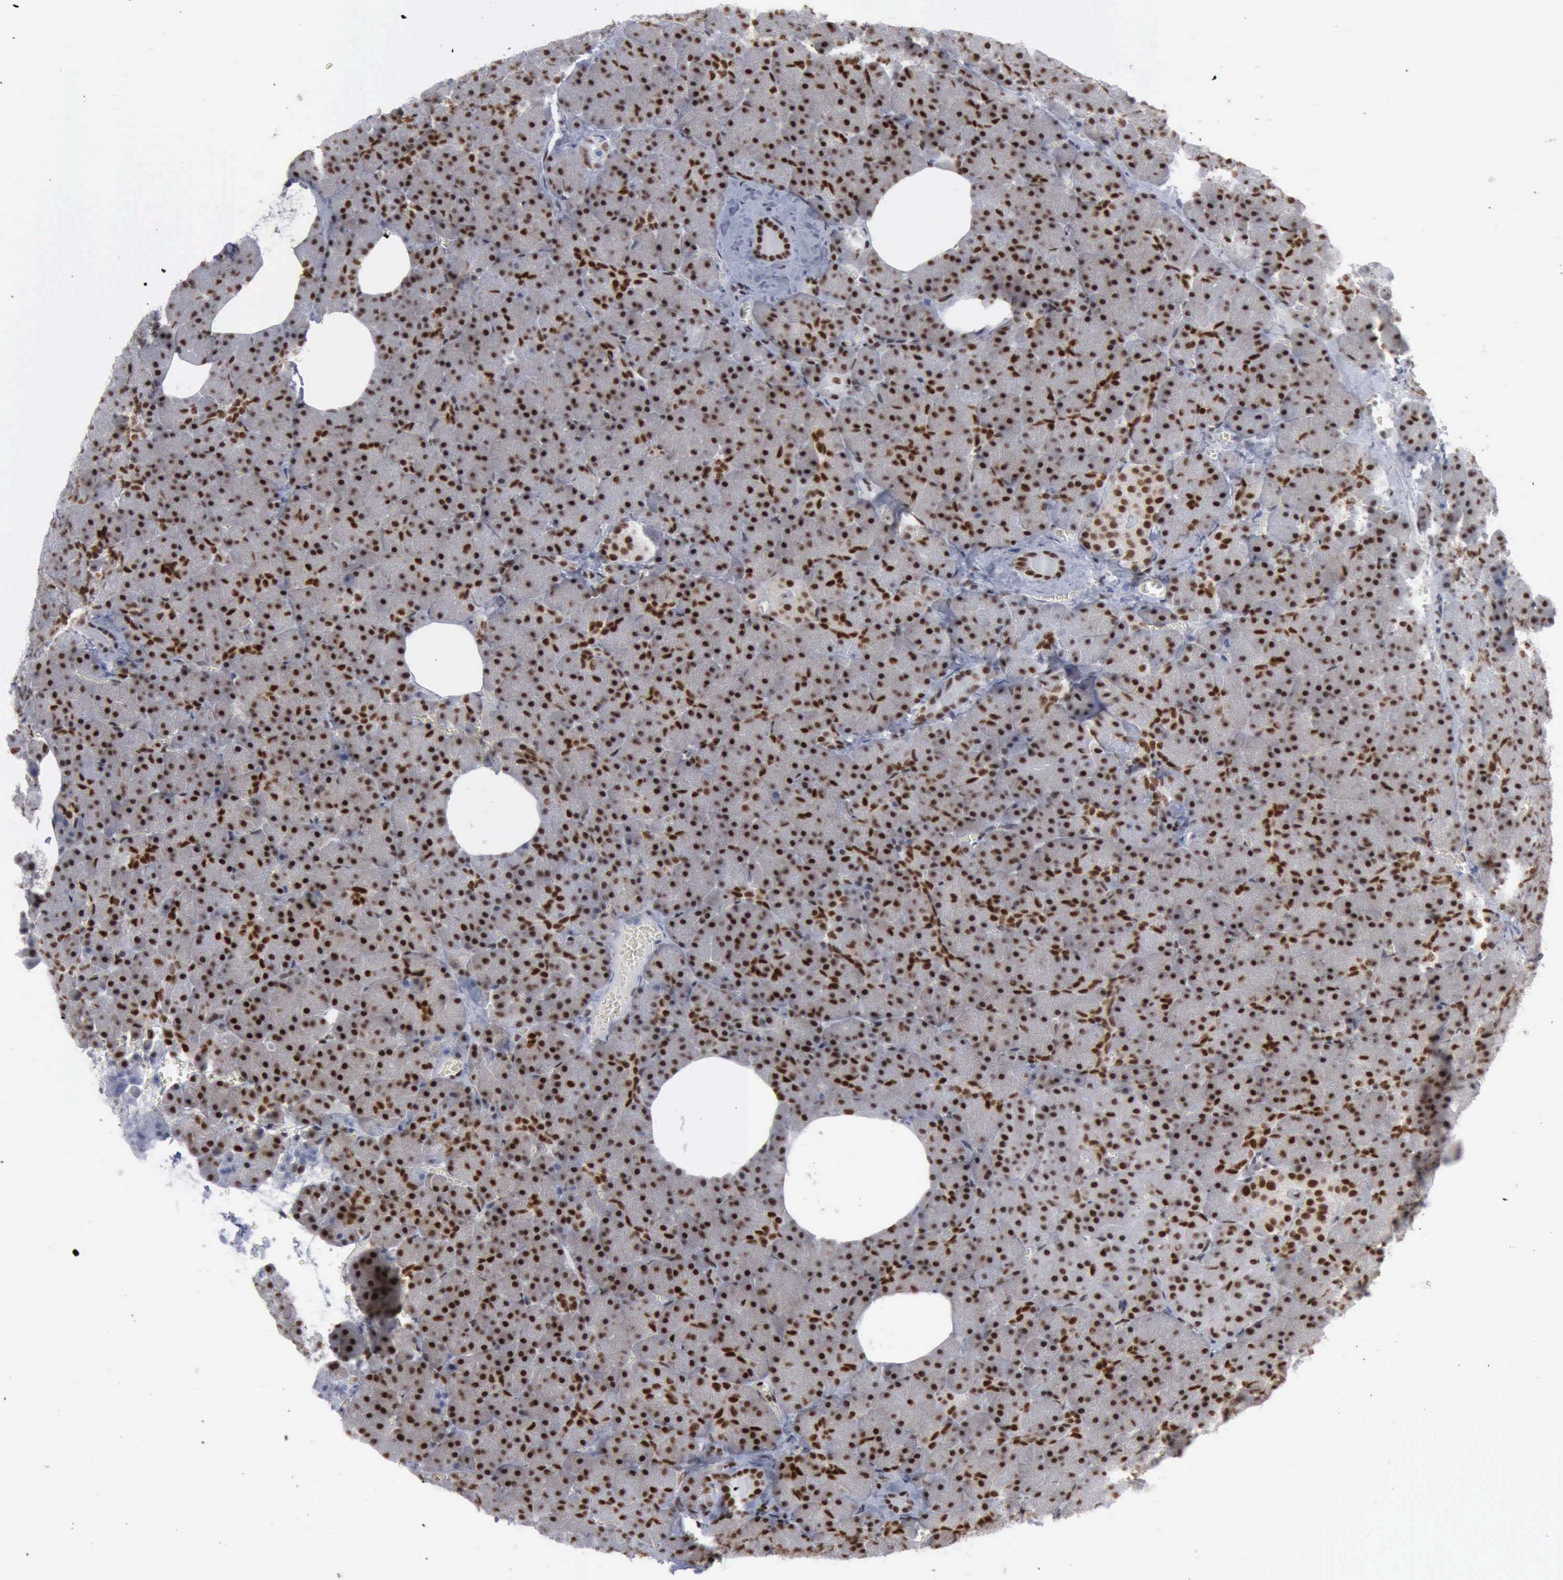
{"staining": {"intensity": "strong", "quantity": ">75%", "location": "nuclear"}, "tissue": "pancreas", "cell_type": "Exocrine glandular cells", "image_type": "normal", "snomed": [{"axis": "morphology", "description": "Normal tissue, NOS"}, {"axis": "topography", "description": "Pancreas"}], "caption": "Immunohistochemical staining of unremarkable pancreas demonstrates >75% levels of strong nuclear protein expression in approximately >75% of exocrine glandular cells.", "gene": "XPA", "patient": {"sex": "female", "age": 35}}